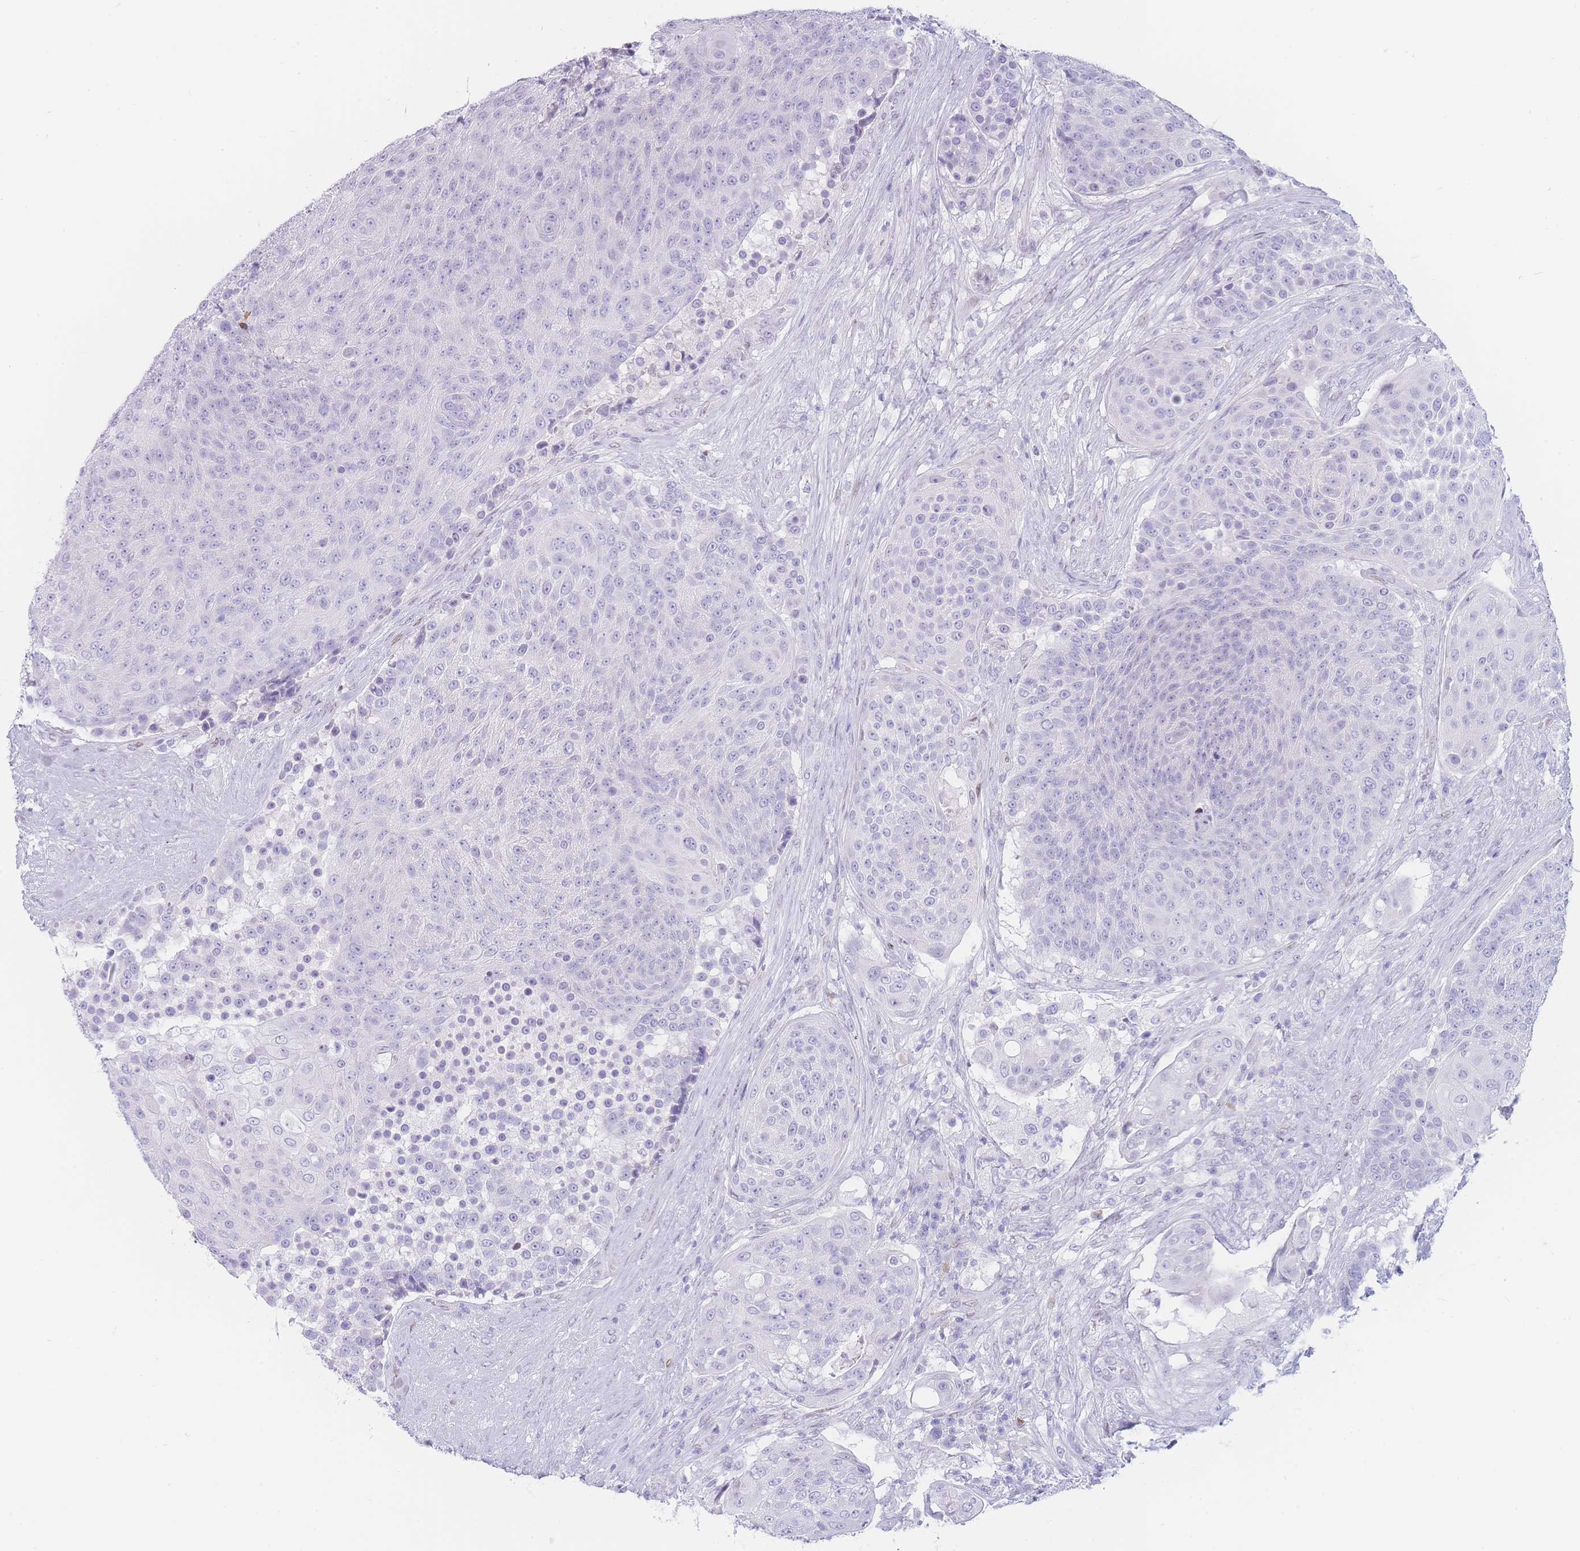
{"staining": {"intensity": "negative", "quantity": "none", "location": "none"}, "tissue": "urothelial cancer", "cell_type": "Tumor cells", "image_type": "cancer", "snomed": [{"axis": "morphology", "description": "Urothelial carcinoma, High grade"}, {"axis": "topography", "description": "Urinary bladder"}], "caption": "This is a micrograph of IHC staining of high-grade urothelial carcinoma, which shows no expression in tumor cells.", "gene": "PSMB5", "patient": {"sex": "female", "age": 63}}